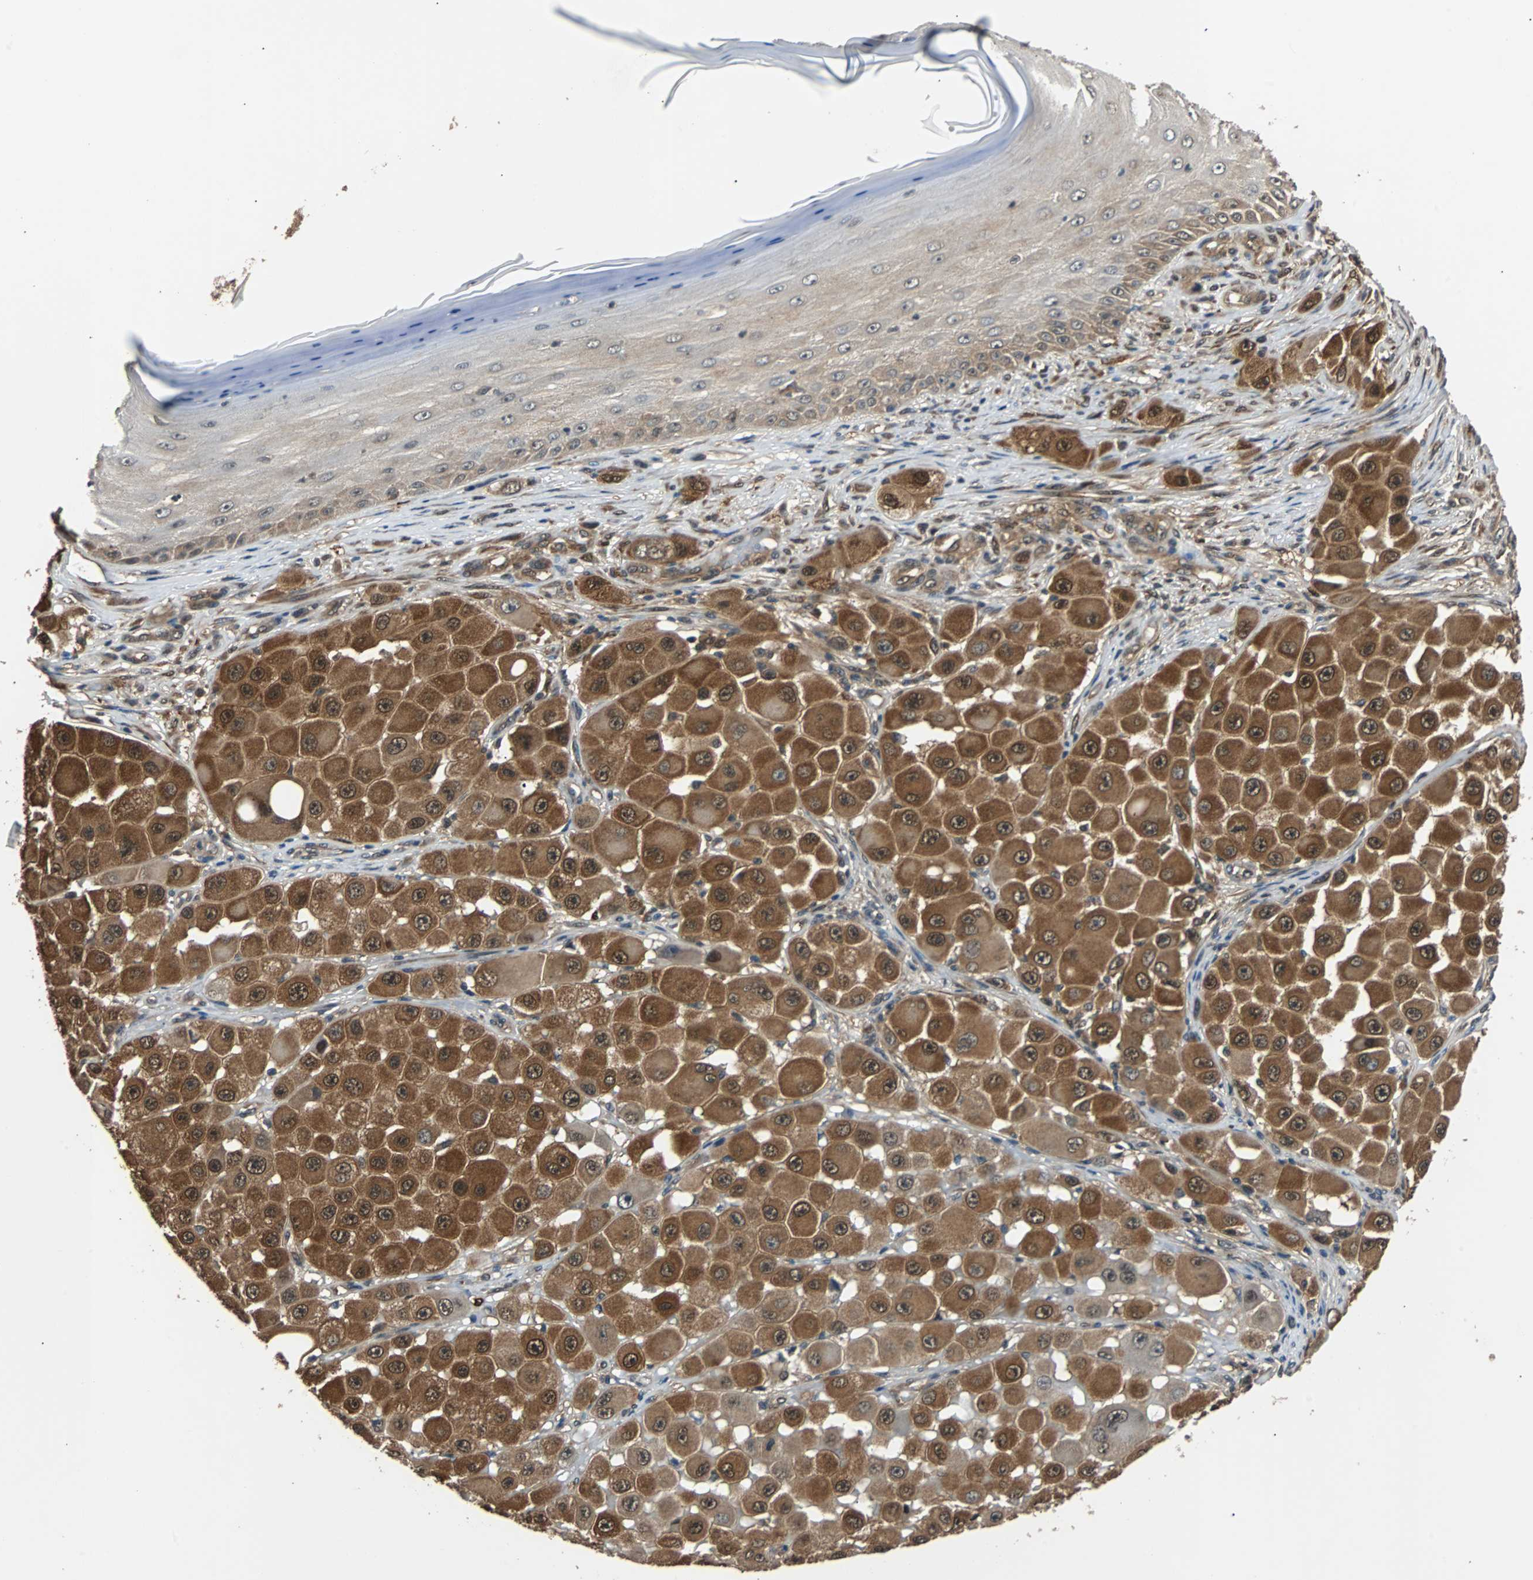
{"staining": {"intensity": "strong", "quantity": ">75%", "location": "cytoplasmic/membranous"}, "tissue": "melanoma", "cell_type": "Tumor cells", "image_type": "cancer", "snomed": [{"axis": "morphology", "description": "Malignant melanoma, NOS"}, {"axis": "topography", "description": "Skin"}], "caption": "Melanoma was stained to show a protein in brown. There is high levels of strong cytoplasmic/membranous positivity in approximately >75% of tumor cells.", "gene": "PRDX6", "patient": {"sex": "female", "age": 81}}